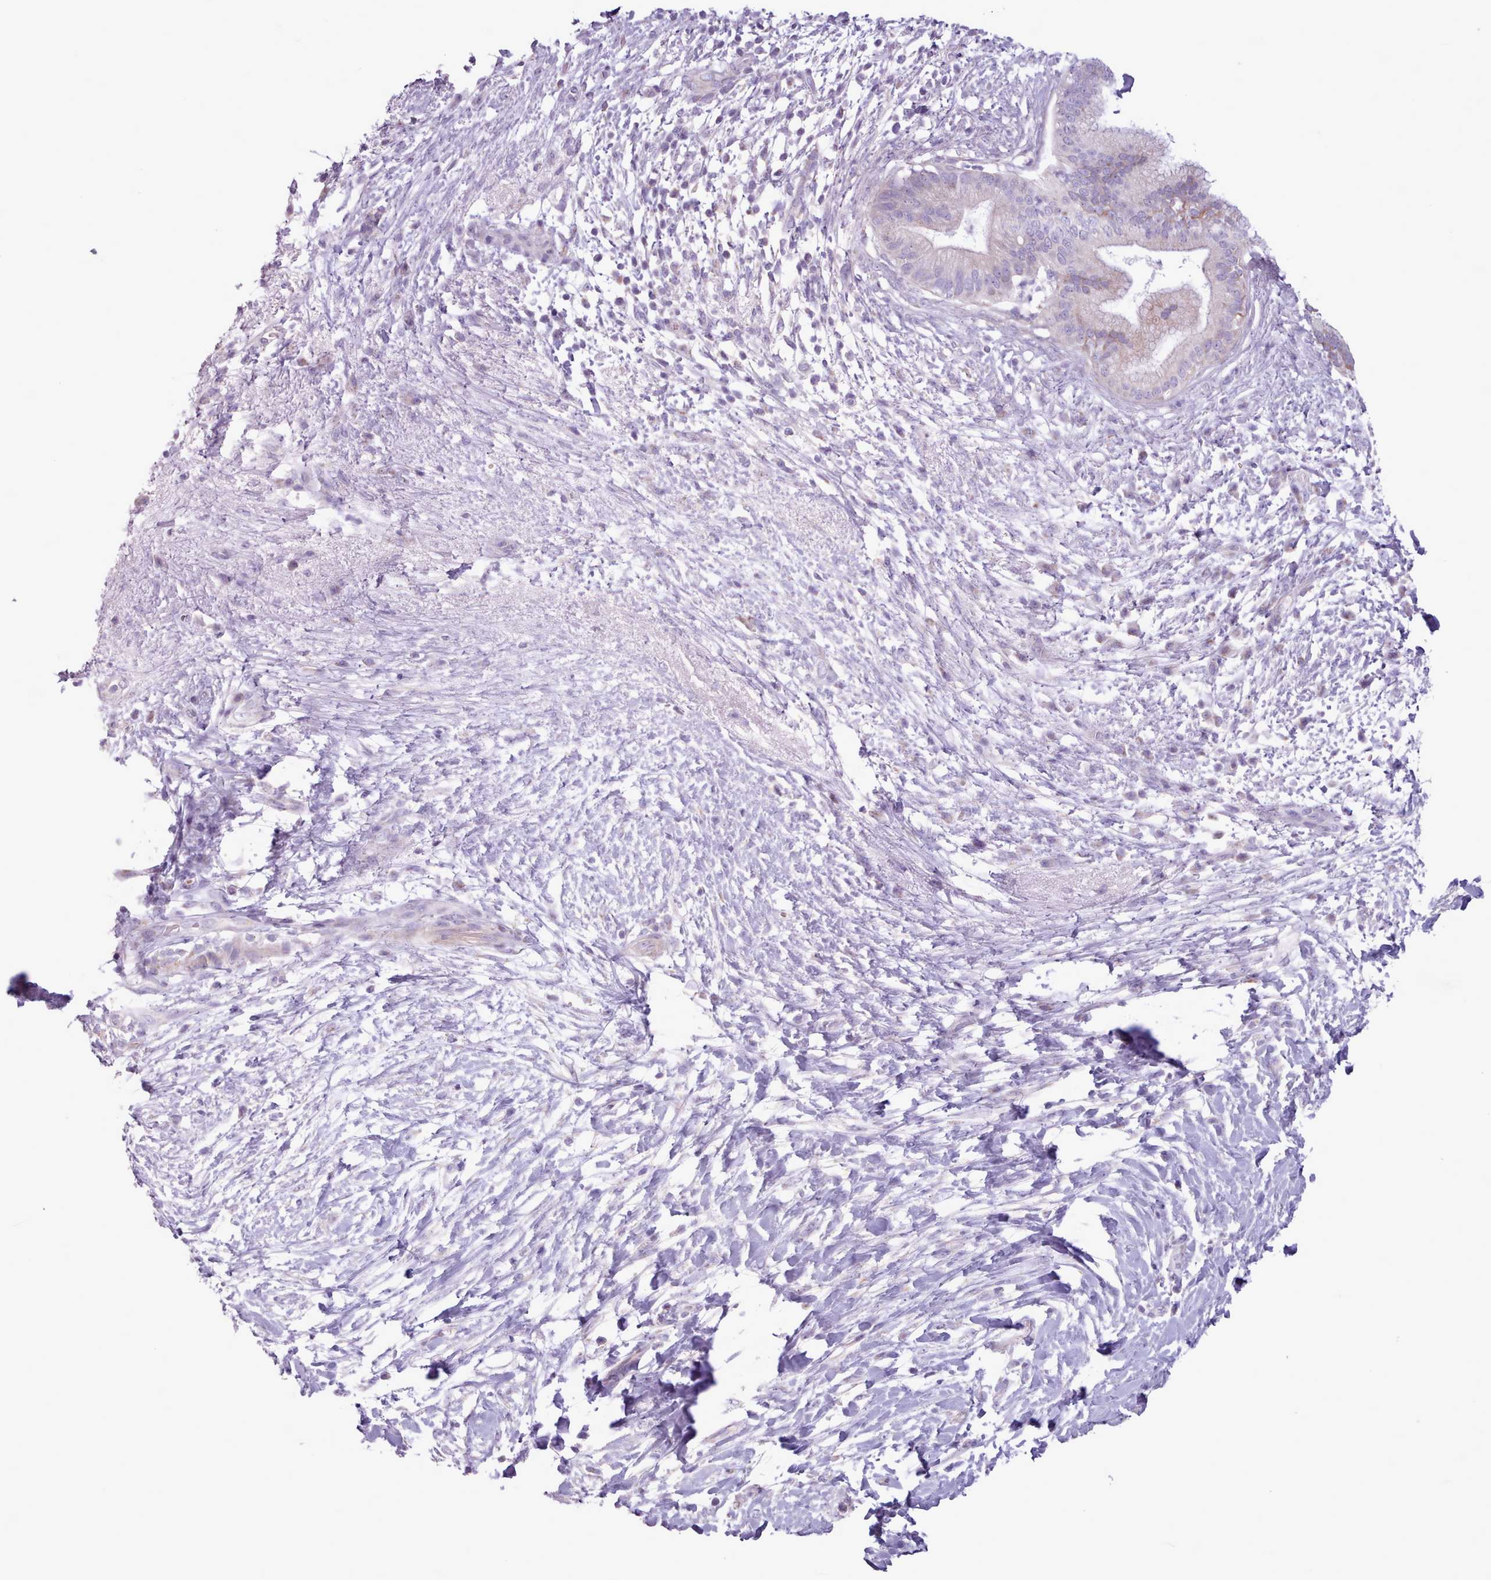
{"staining": {"intensity": "negative", "quantity": "none", "location": "none"}, "tissue": "pancreatic cancer", "cell_type": "Tumor cells", "image_type": "cancer", "snomed": [{"axis": "morphology", "description": "Adenocarcinoma, NOS"}, {"axis": "topography", "description": "Pancreas"}], "caption": "DAB (3,3'-diaminobenzidine) immunohistochemical staining of human pancreatic cancer (adenocarcinoma) displays no significant staining in tumor cells.", "gene": "AVL9", "patient": {"sex": "female", "age": 72}}